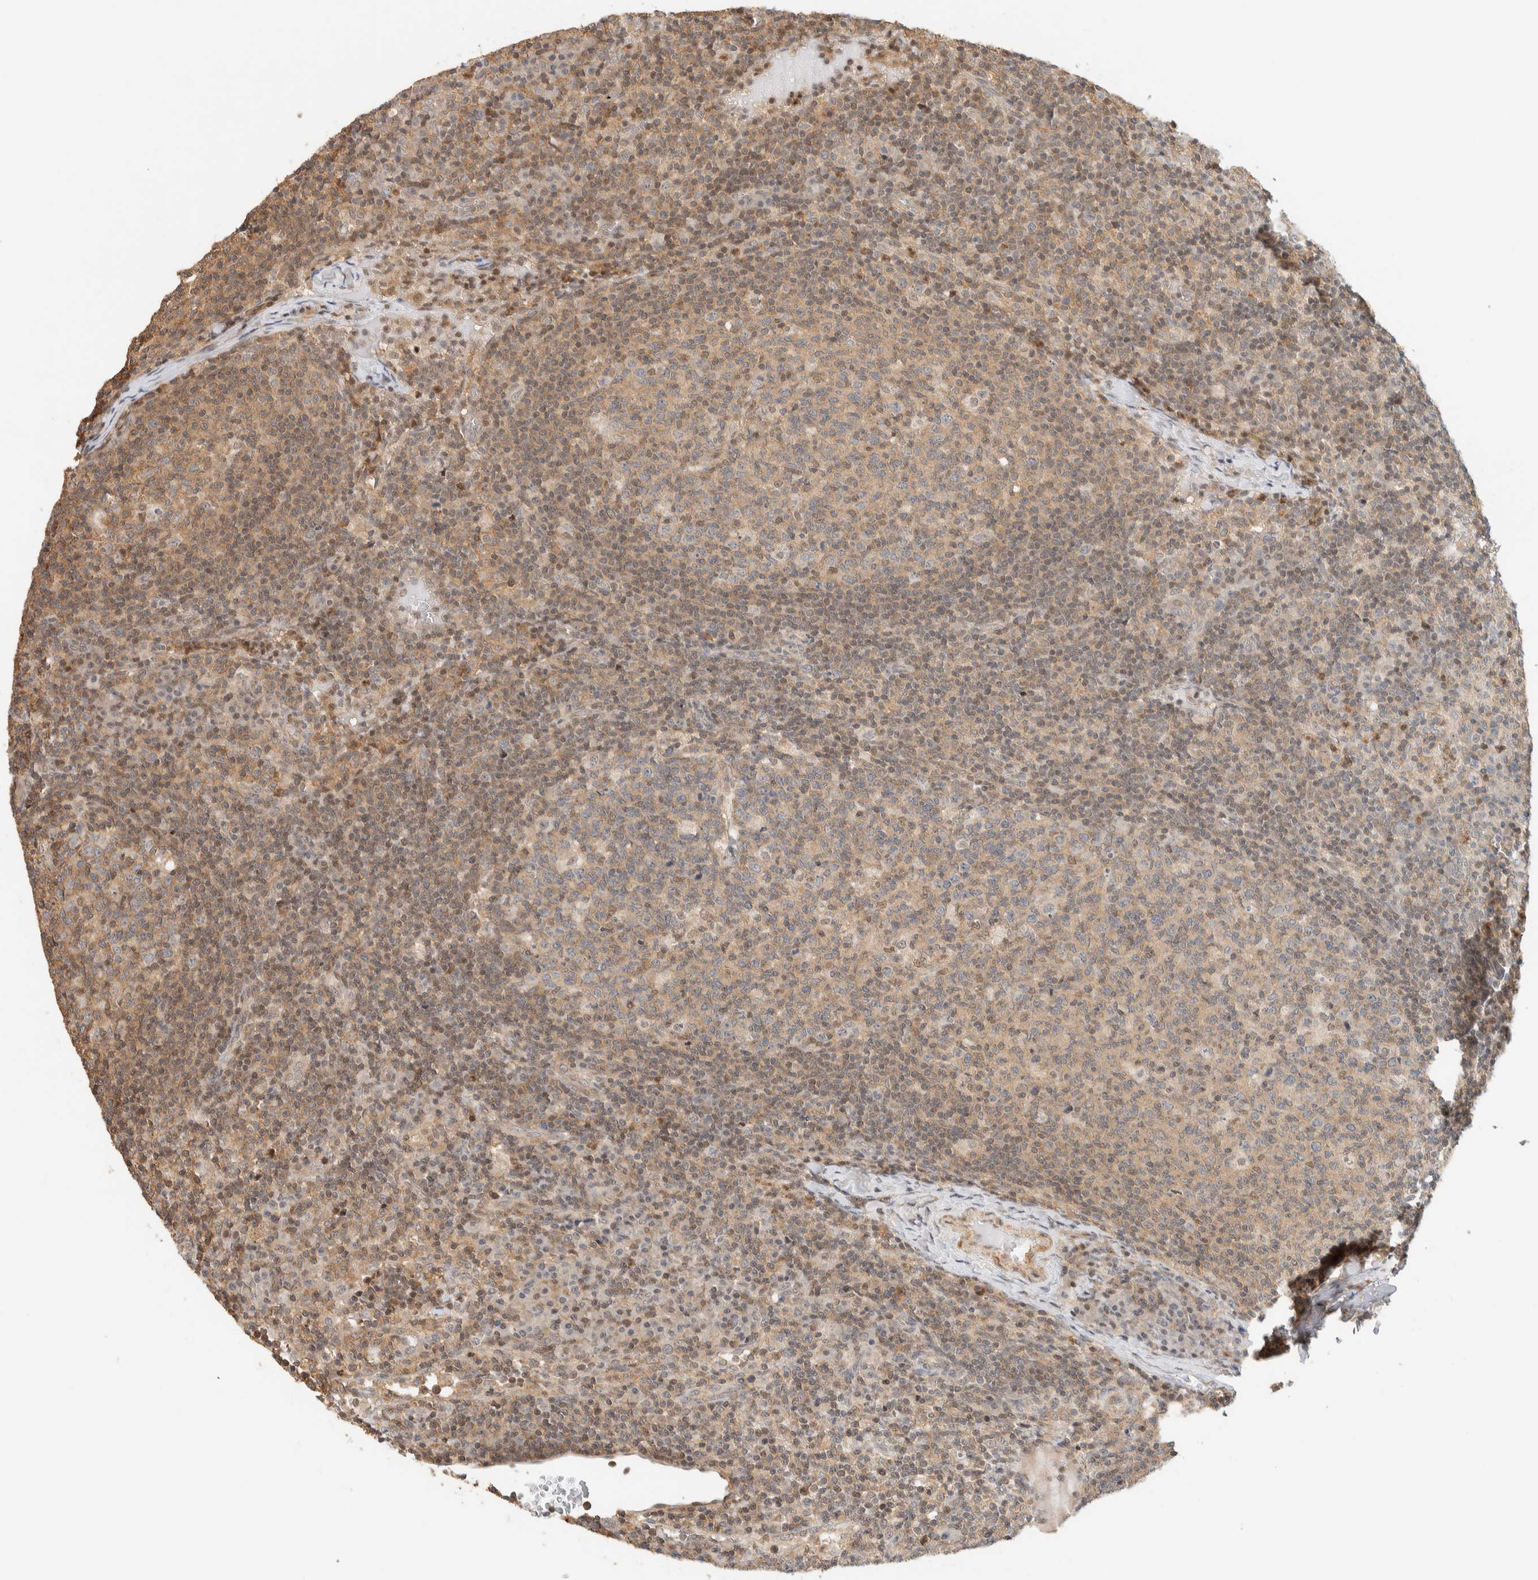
{"staining": {"intensity": "weak", "quantity": ">75%", "location": "cytoplasmic/membranous"}, "tissue": "lymph node", "cell_type": "Germinal center cells", "image_type": "normal", "snomed": [{"axis": "morphology", "description": "Normal tissue, NOS"}, {"axis": "morphology", "description": "Inflammation, NOS"}, {"axis": "topography", "description": "Lymph node"}], "caption": "An image of lymph node stained for a protein demonstrates weak cytoplasmic/membranous brown staining in germinal center cells.", "gene": "ARFGEF1", "patient": {"sex": "male", "age": 55}}